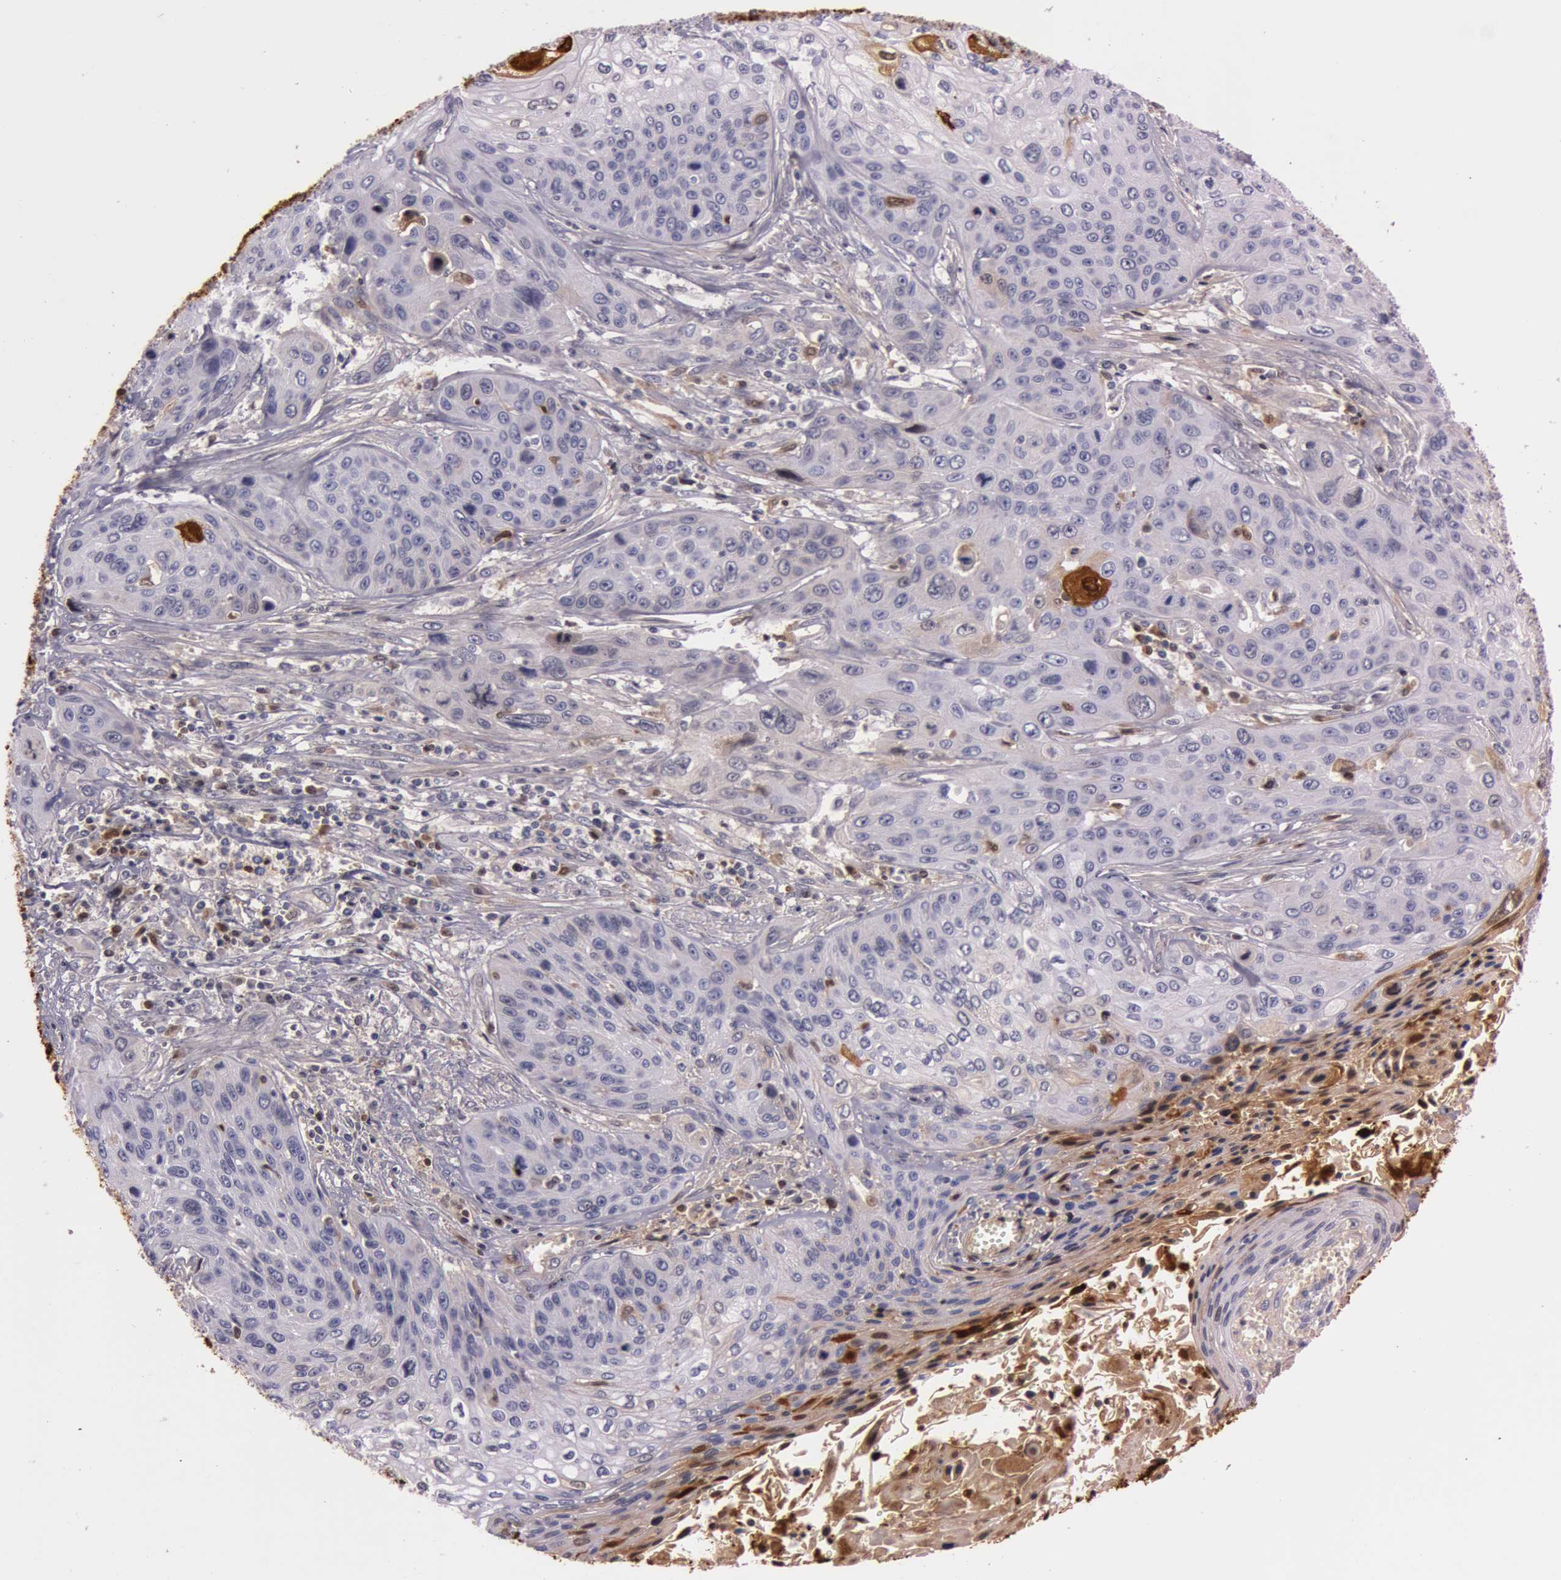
{"staining": {"intensity": "negative", "quantity": "none", "location": "none"}, "tissue": "cervical cancer", "cell_type": "Tumor cells", "image_type": "cancer", "snomed": [{"axis": "morphology", "description": "Squamous cell carcinoma, NOS"}, {"axis": "topography", "description": "Cervix"}], "caption": "Immunohistochemistry (IHC) image of squamous cell carcinoma (cervical) stained for a protein (brown), which demonstrates no expression in tumor cells.", "gene": "S100A7", "patient": {"sex": "female", "age": 32}}